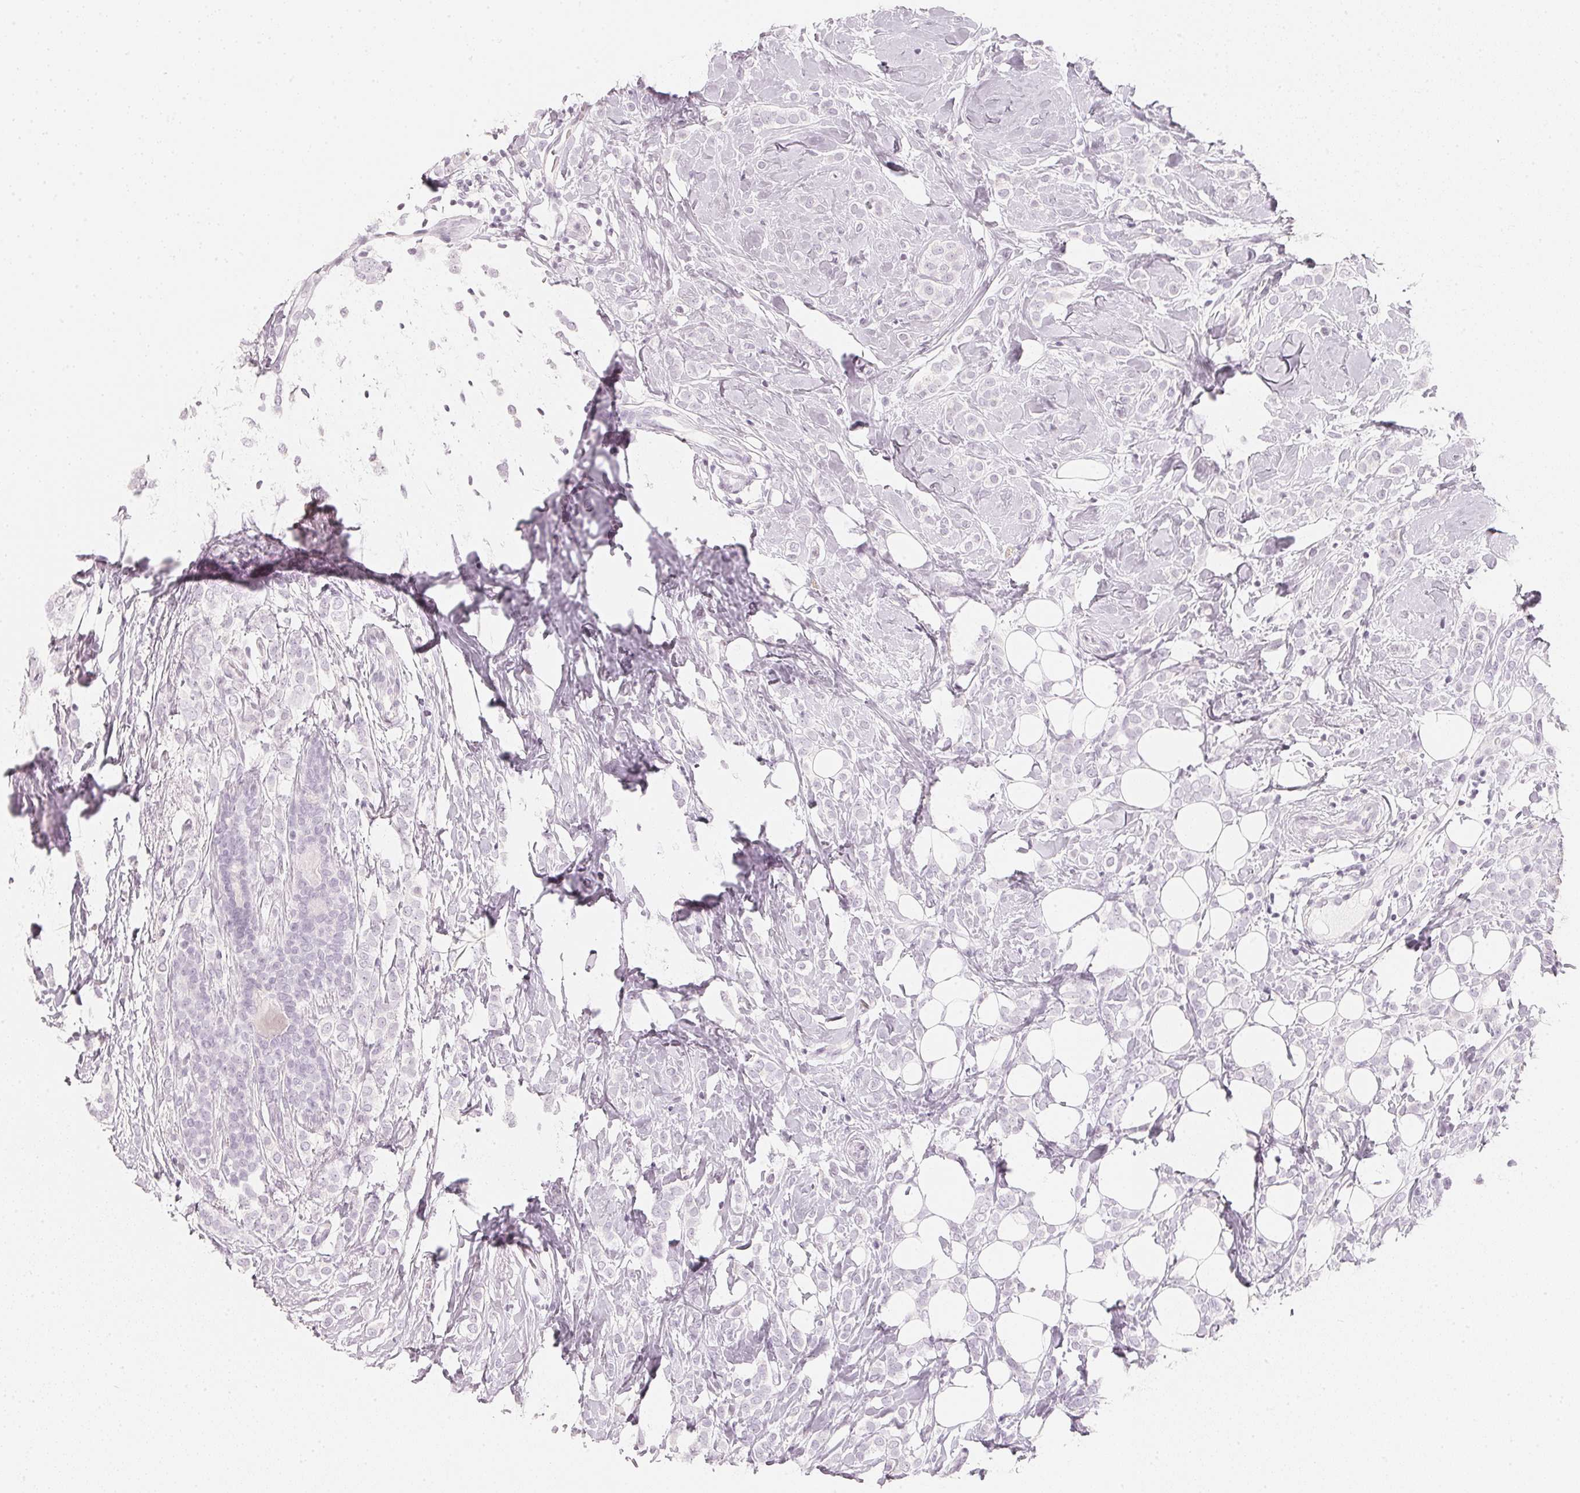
{"staining": {"intensity": "negative", "quantity": "none", "location": "none"}, "tissue": "breast cancer", "cell_type": "Tumor cells", "image_type": "cancer", "snomed": [{"axis": "morphology", "description": "Lobular carcinoma"}, {"axis": "topography", "description": "Breast"}], "caption": "DAB (3,3'-diaminobenzidine) immunohistochemical staining of human breast cancer reveals no significant positivity in tumor cells.", "gene": "SLC22A8", "patient": {"sex": "female", "age": 49}}